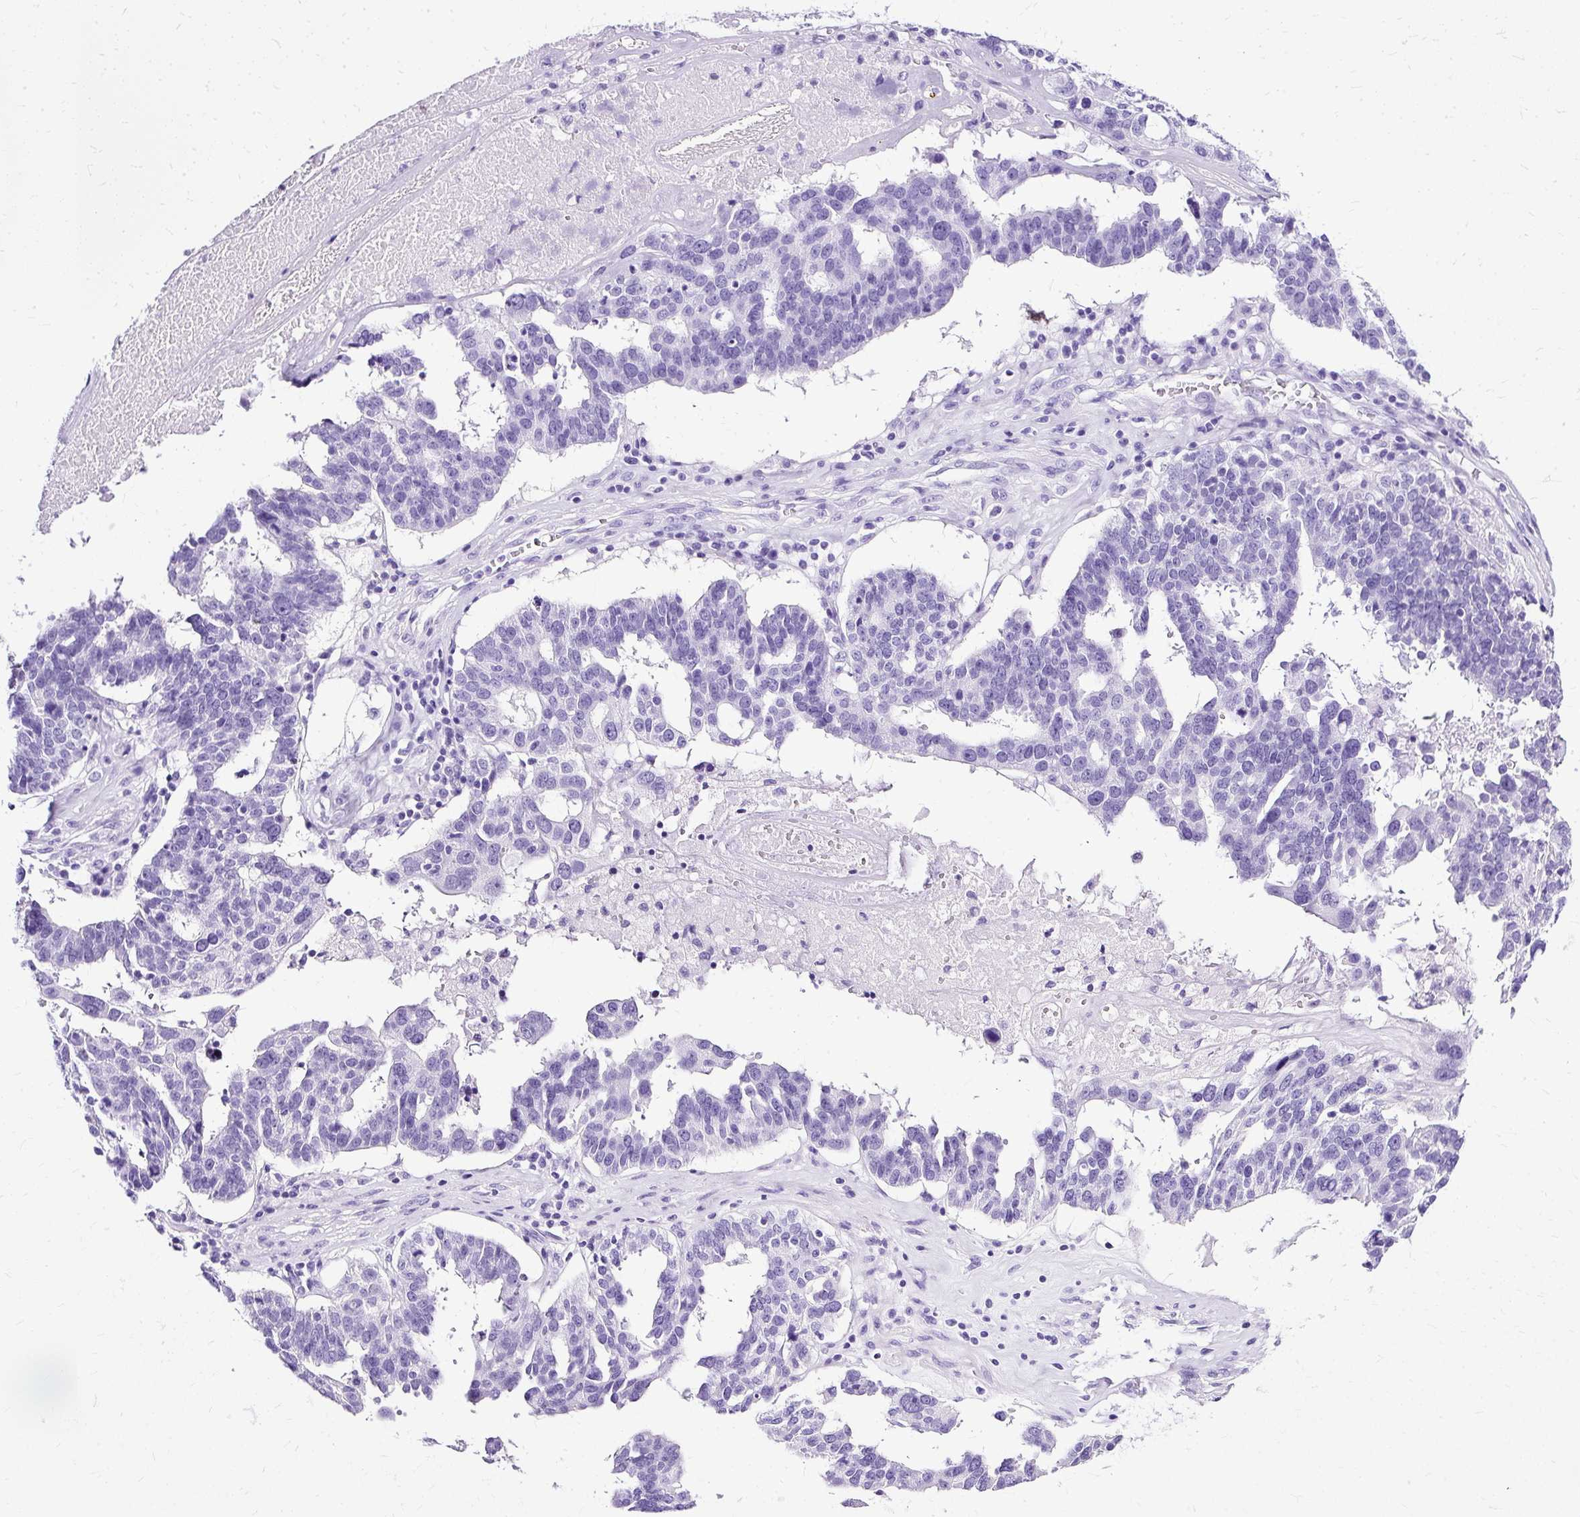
{"staining": {"intensity": "negative", "quantity": "none", "location": "none"}, "tissue": "ovarian cancer", "cell_type": "Tumor cells", "image_type": "cancer", "snomed": [{"axis": "morphology", "description": "Cystadenocarcinoma, serous, NOS"}, {"axis": "topography", "description": "Ovary"}], "caption": "DAB (3,3'-diaminobenzidine) immunohistochemical staining of human ovarian serous cystadenocarcinoma displays no significant staining in tumor cells.", "gene": "SLC8A2", "patient": {"sex": "female", "age": 59}}